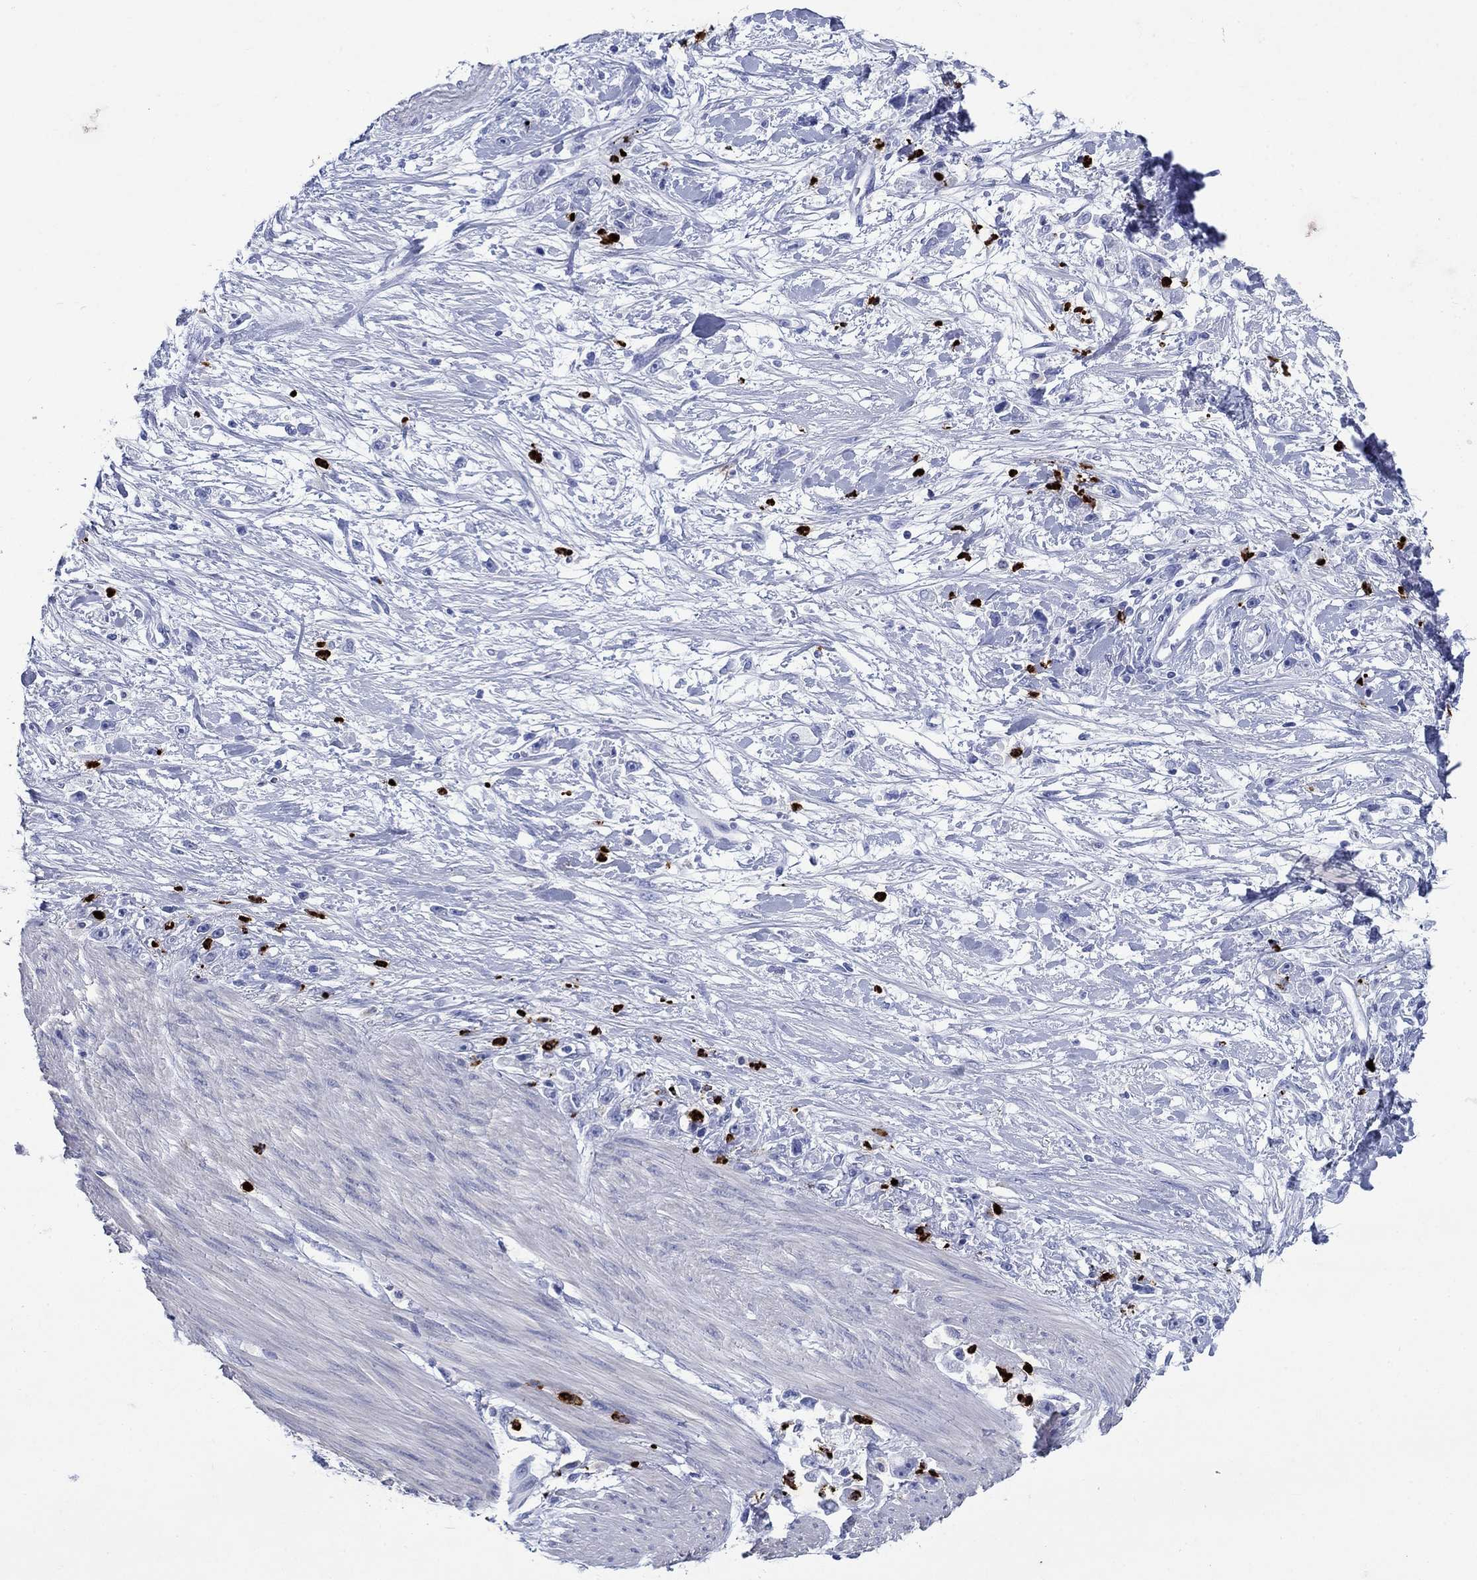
{"staining": {"intensity": "negative", "quantity": "none", "location": "none"}, "tissue": "stomach cancer", "cell_type": "Tumor cells", "image_type": "cancer", "snomed": [{"axis": "morphology", "description": "Adenocarcinoma, NOS"}, {"axis": "topography", "description": "Stomach"}], "caption": "Tumor cells are negative for protein expression in human stomach adenocarcinoma.", "gene": "AZU1", "patient": {"sex": "female", "age": 59}}